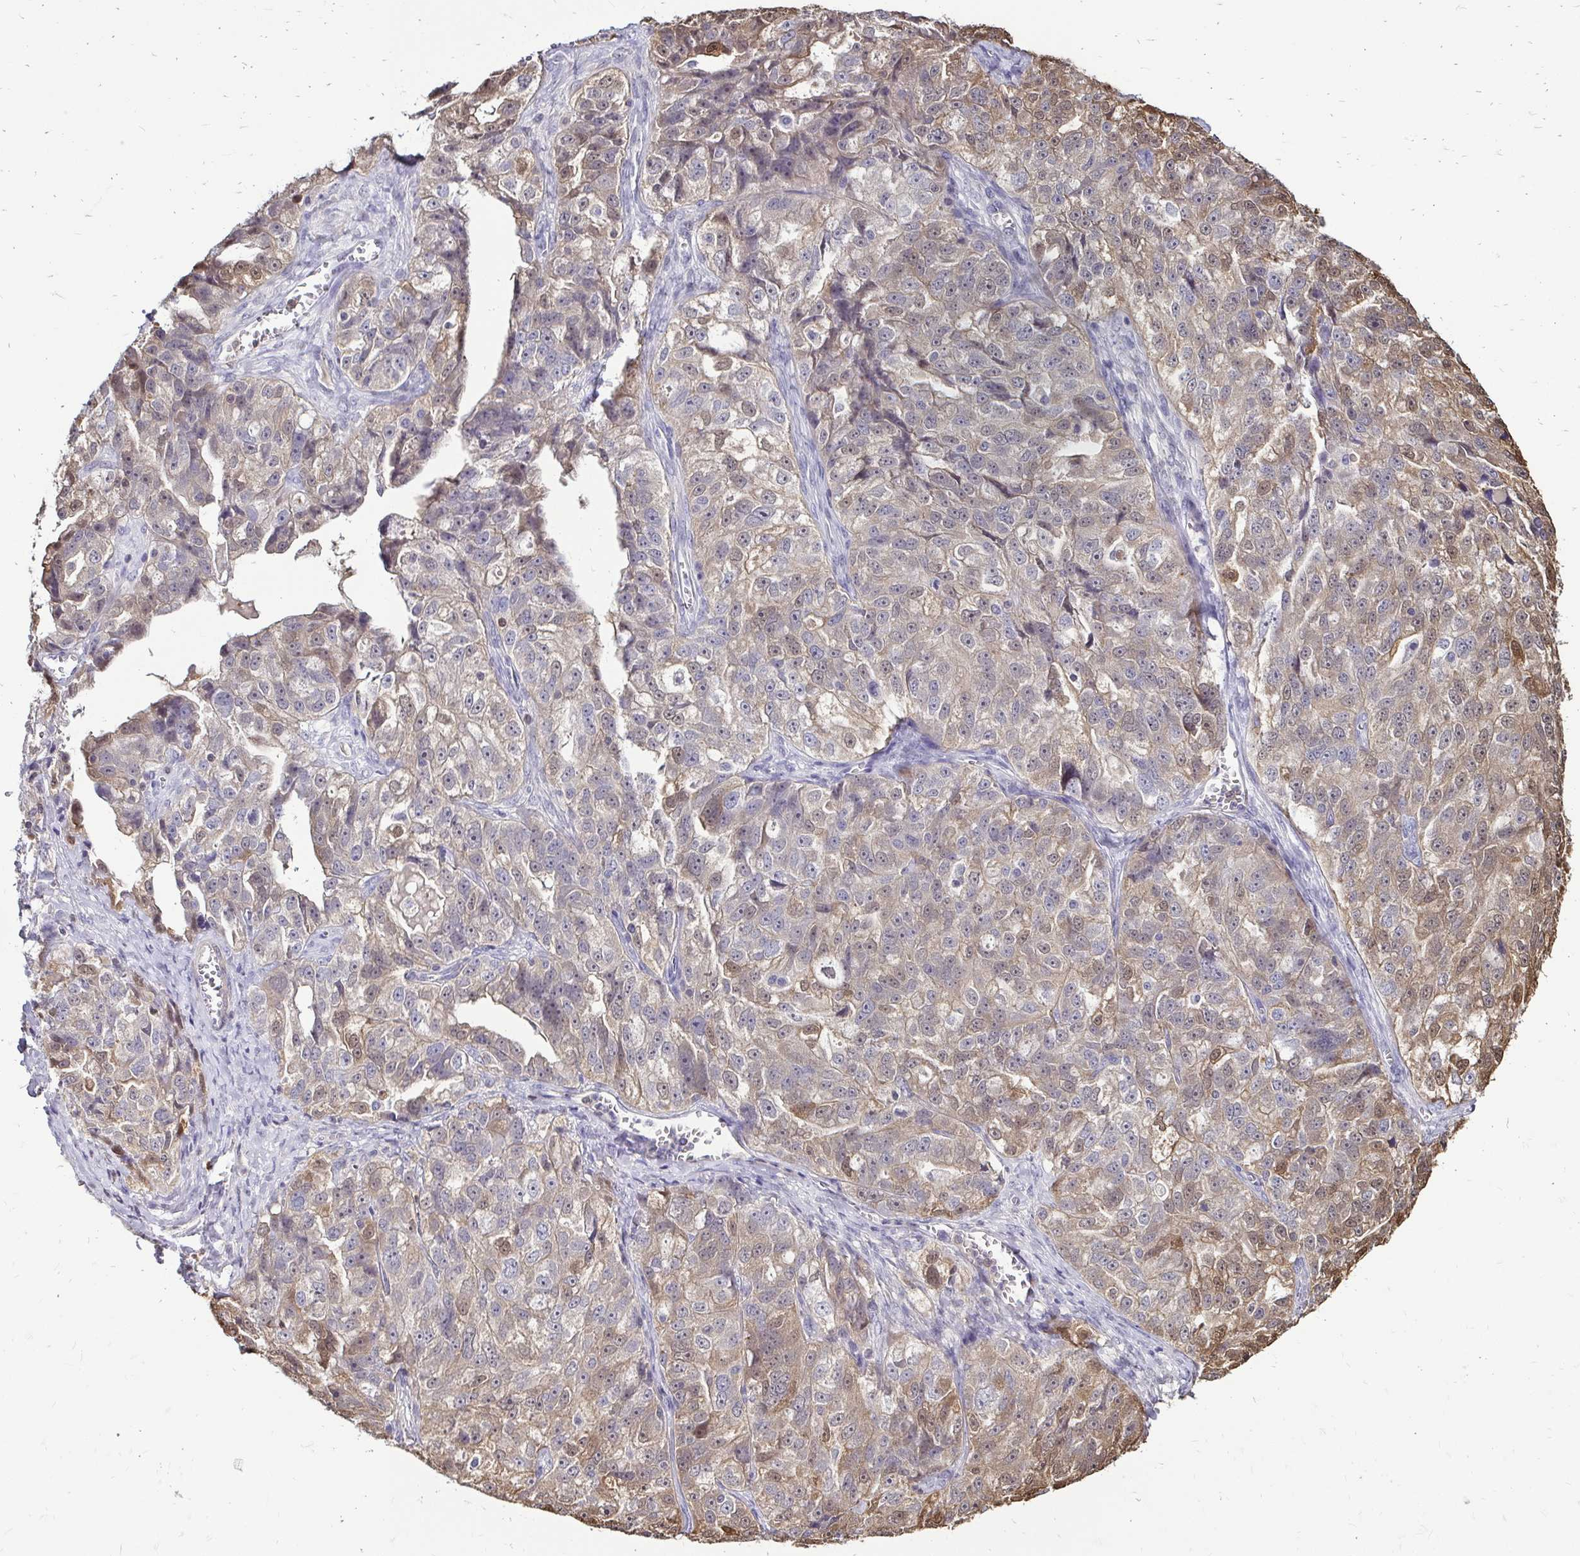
{"staining": {"intensity": "weak", "quantity": "25%-75%", "location": "cytoplasmic/membranous,nuclear"}, "tissue": "ovarian cancer", "cell_type": "Tumor cells", "image_type": "cancer", "snomed": [{"axis": "morphology", "description": "Cystadenocarcinoma, serous, NOS"}, {"axis": "topography", "description": "Ovary"}], "caption": "Ovarian cancer (serous cystadenocarcinoma) stained for a protein (brown) displays weak cytoplasmic/membranous and nuclear positive positivity in about 25%-75% of tumor cells.", "gene": "ZFP1", "patient": {"sex": "female", "age": 51}}